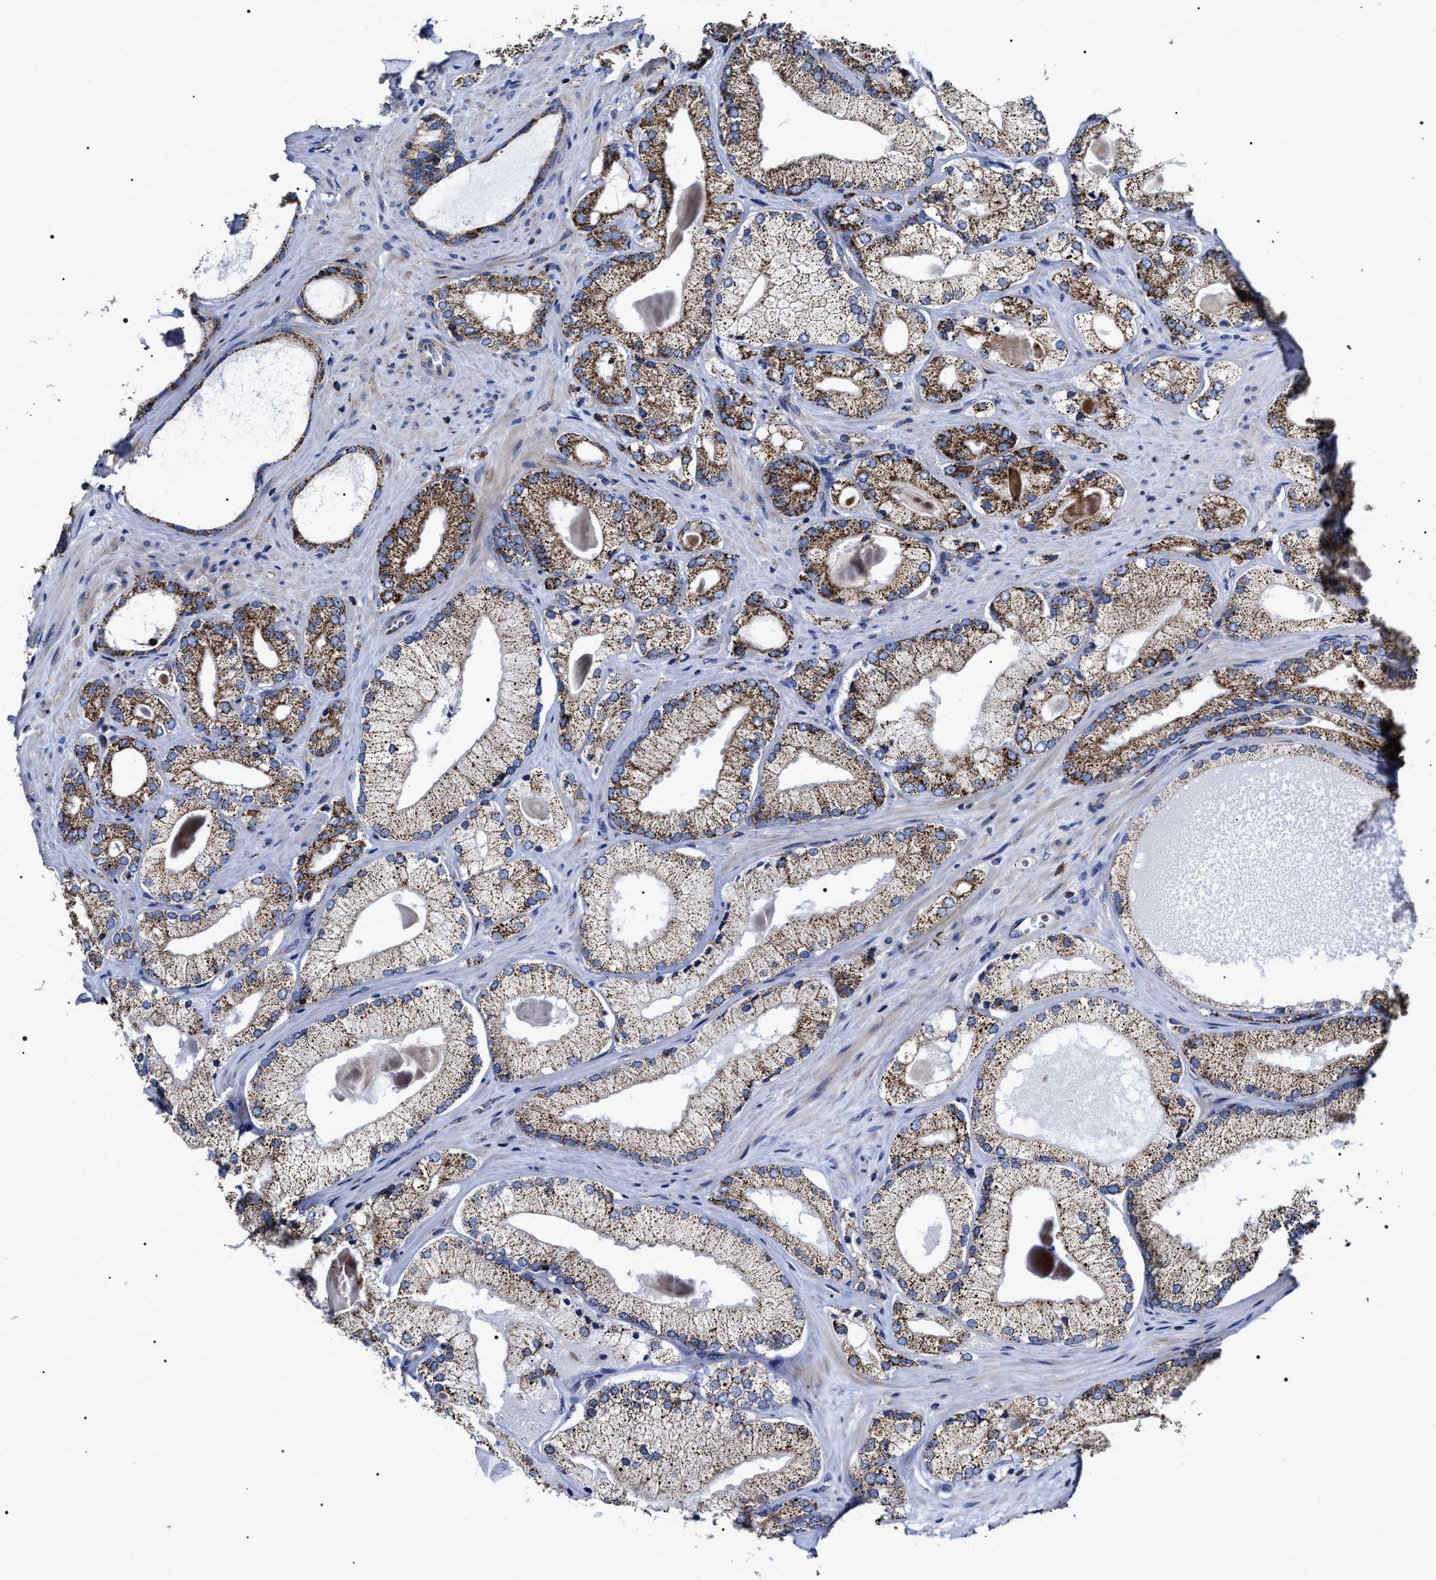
{"staining": {"intensity": "strong", "quantity": ">75%", "location": "cytoplasmic/membranous"}, "tissue": "prostate cancer", "cell_type": "Tumor cells", "image_type": "cancer", "snomed": [{"axis": "morphology", "description": "Adenocarcinoma, Low grade"}, {"axis": "topography", "description": "Prostate"}], "caption": "Brown immunohistochemical staining in prostate cancer (low-grade adenocarcinoma) shows strong cytoplasmic/membranous positivity in about >75% of tumor cells.", "gene": "COG5", "patient": {"sex": "male", "age": 65}}